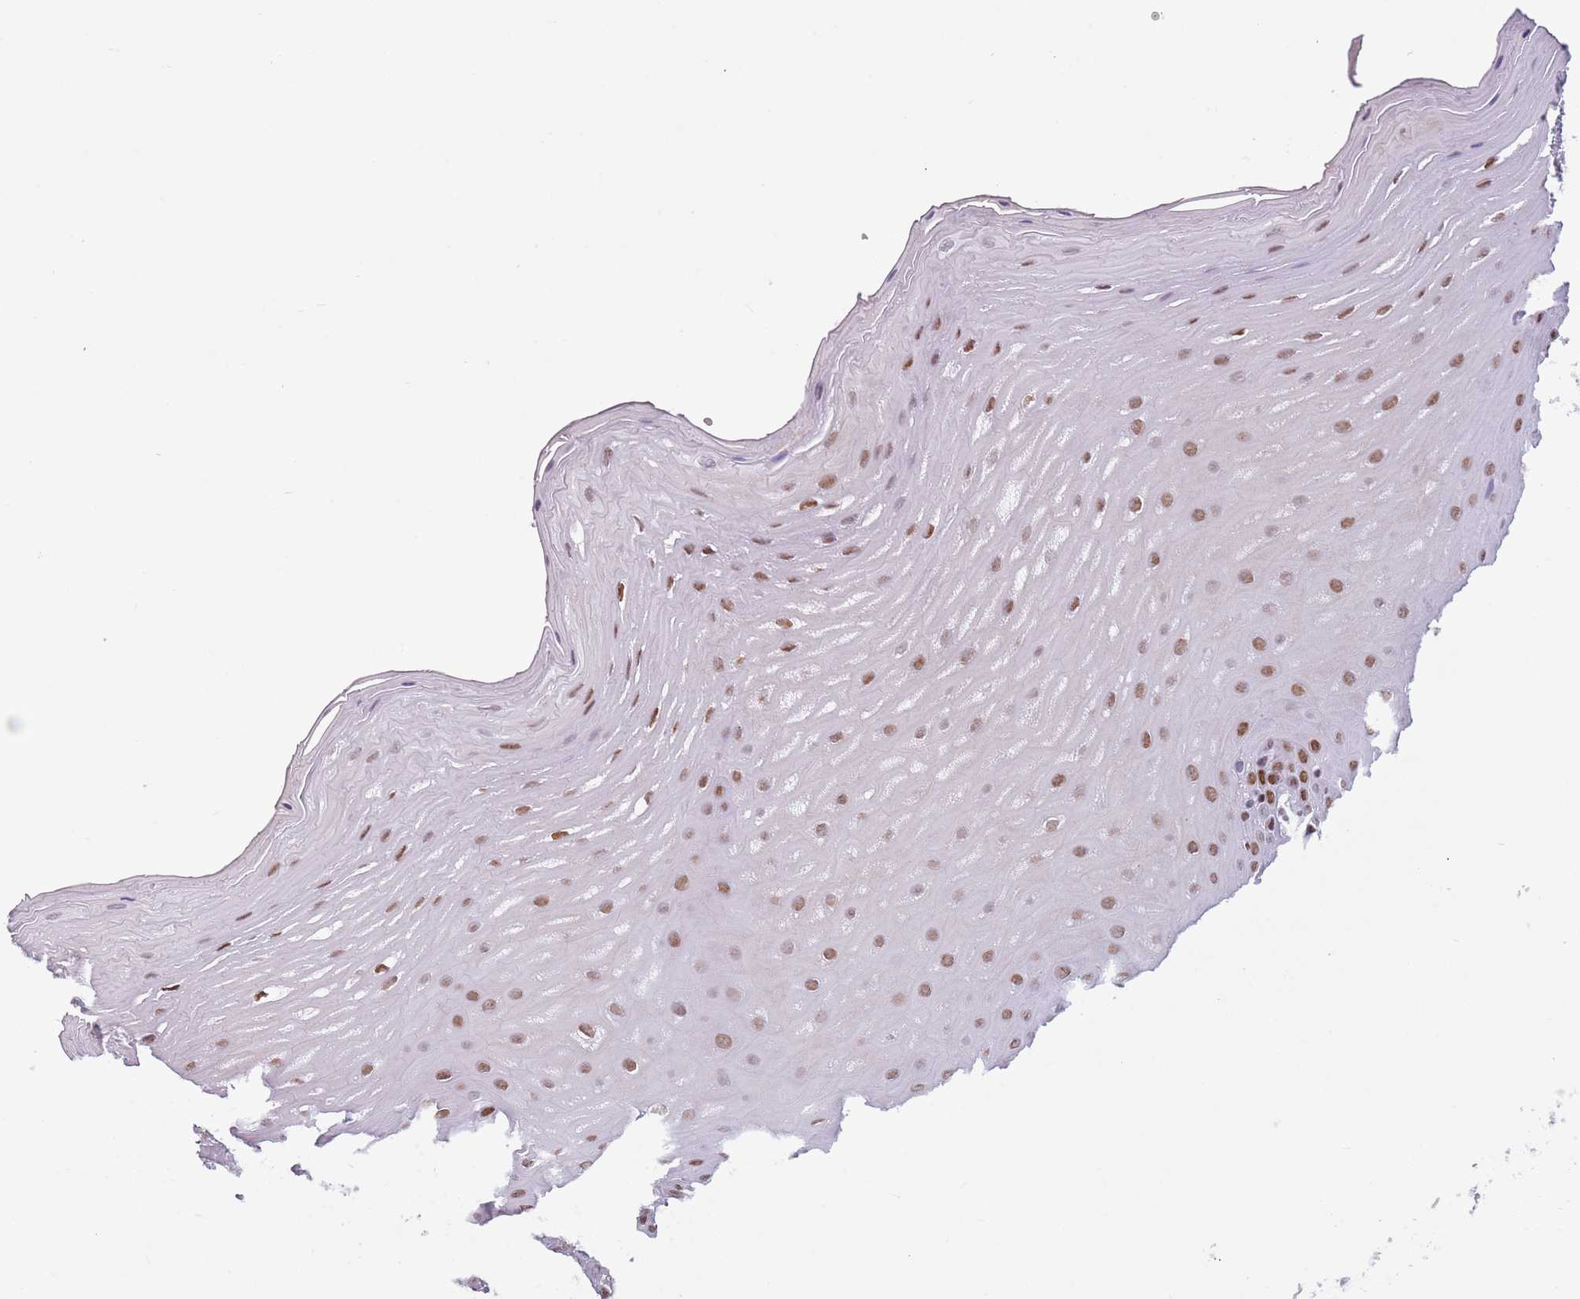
{"staining": {"intensity": "strong", "quantity": ">75%", "location": "nuclear"}, "tissue": "oral mucosa", "cell_type": "Squamous epithelial cells", "image_type": "normal", "snomed": [{"axis": "morphology", "description": "Normal tissue, NOS"}, {"axis": "topography", "description": "Oral tissue"}], "caption": "Protein expression by immunohistochemistry exhibits strong nuclear staining in approximately >75% of squamous epithelial cells in normal oral mucosa. (DAB (3,3'-diaminobenzidine) IHC with brightfield microscopy, high magnification).", "gene": "FAM104B", "patient": {"sex": "female", "age": 39}}